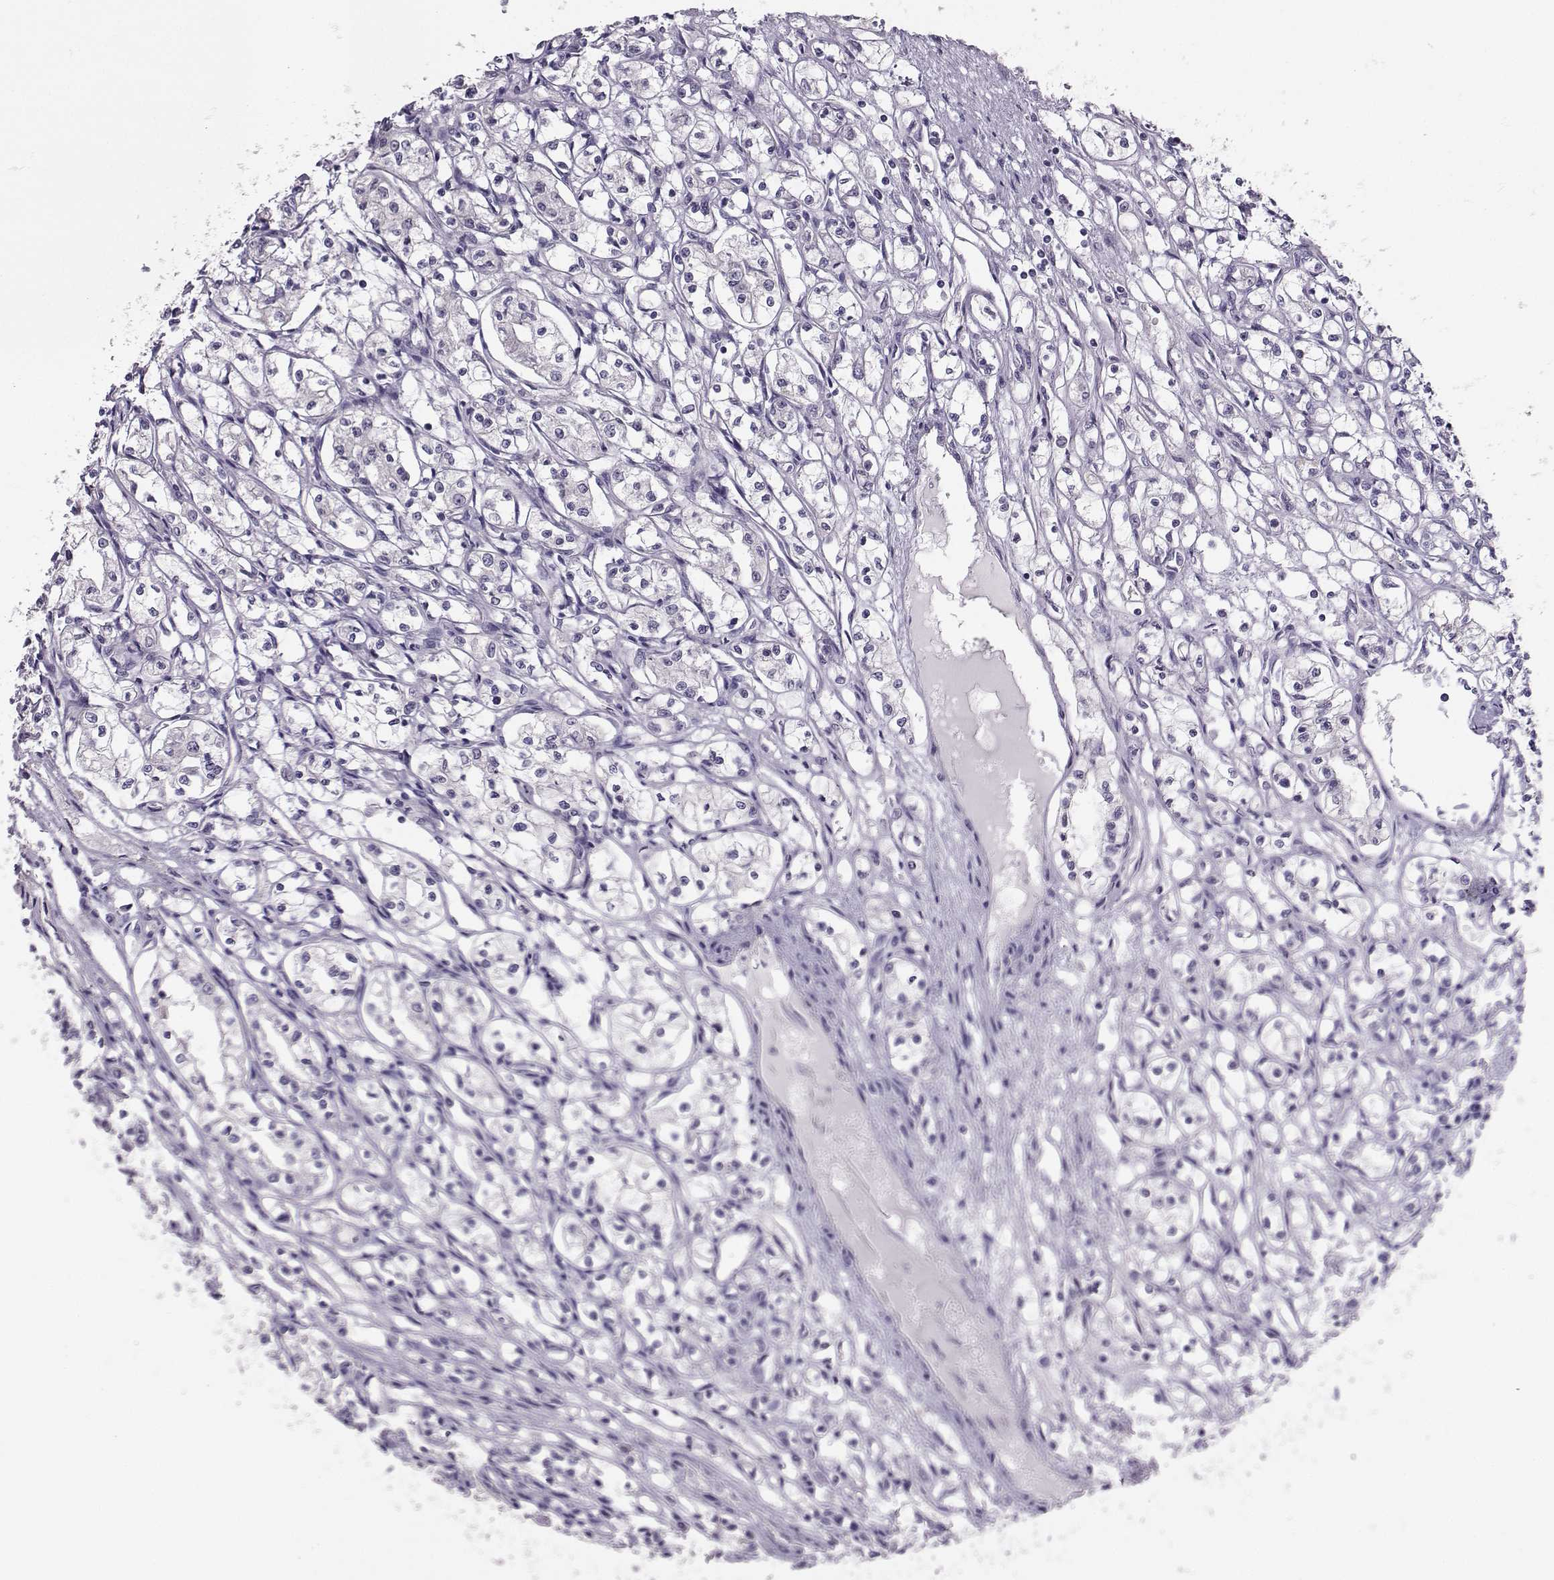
{"staining": {"intensity": "negative", "quantity": "none", "location": "none"}, "tissue": "renal cancer", "cell_type": "Tumor cells", "image_type": "cancer", "snomed": [{"axis": "morphology", "description": "Adenocarcinoma, NOS"}, {"axis": "topography", "description": "Kidney"}], "caption": "DAB (3,3'-diaminobenzidine) immunohistochemical staining of human renal adenocarcinoma displays no significant staining in tumor cells.", "gene": "DNAAF1", "patient": {"sex": "male", "age": 56}}